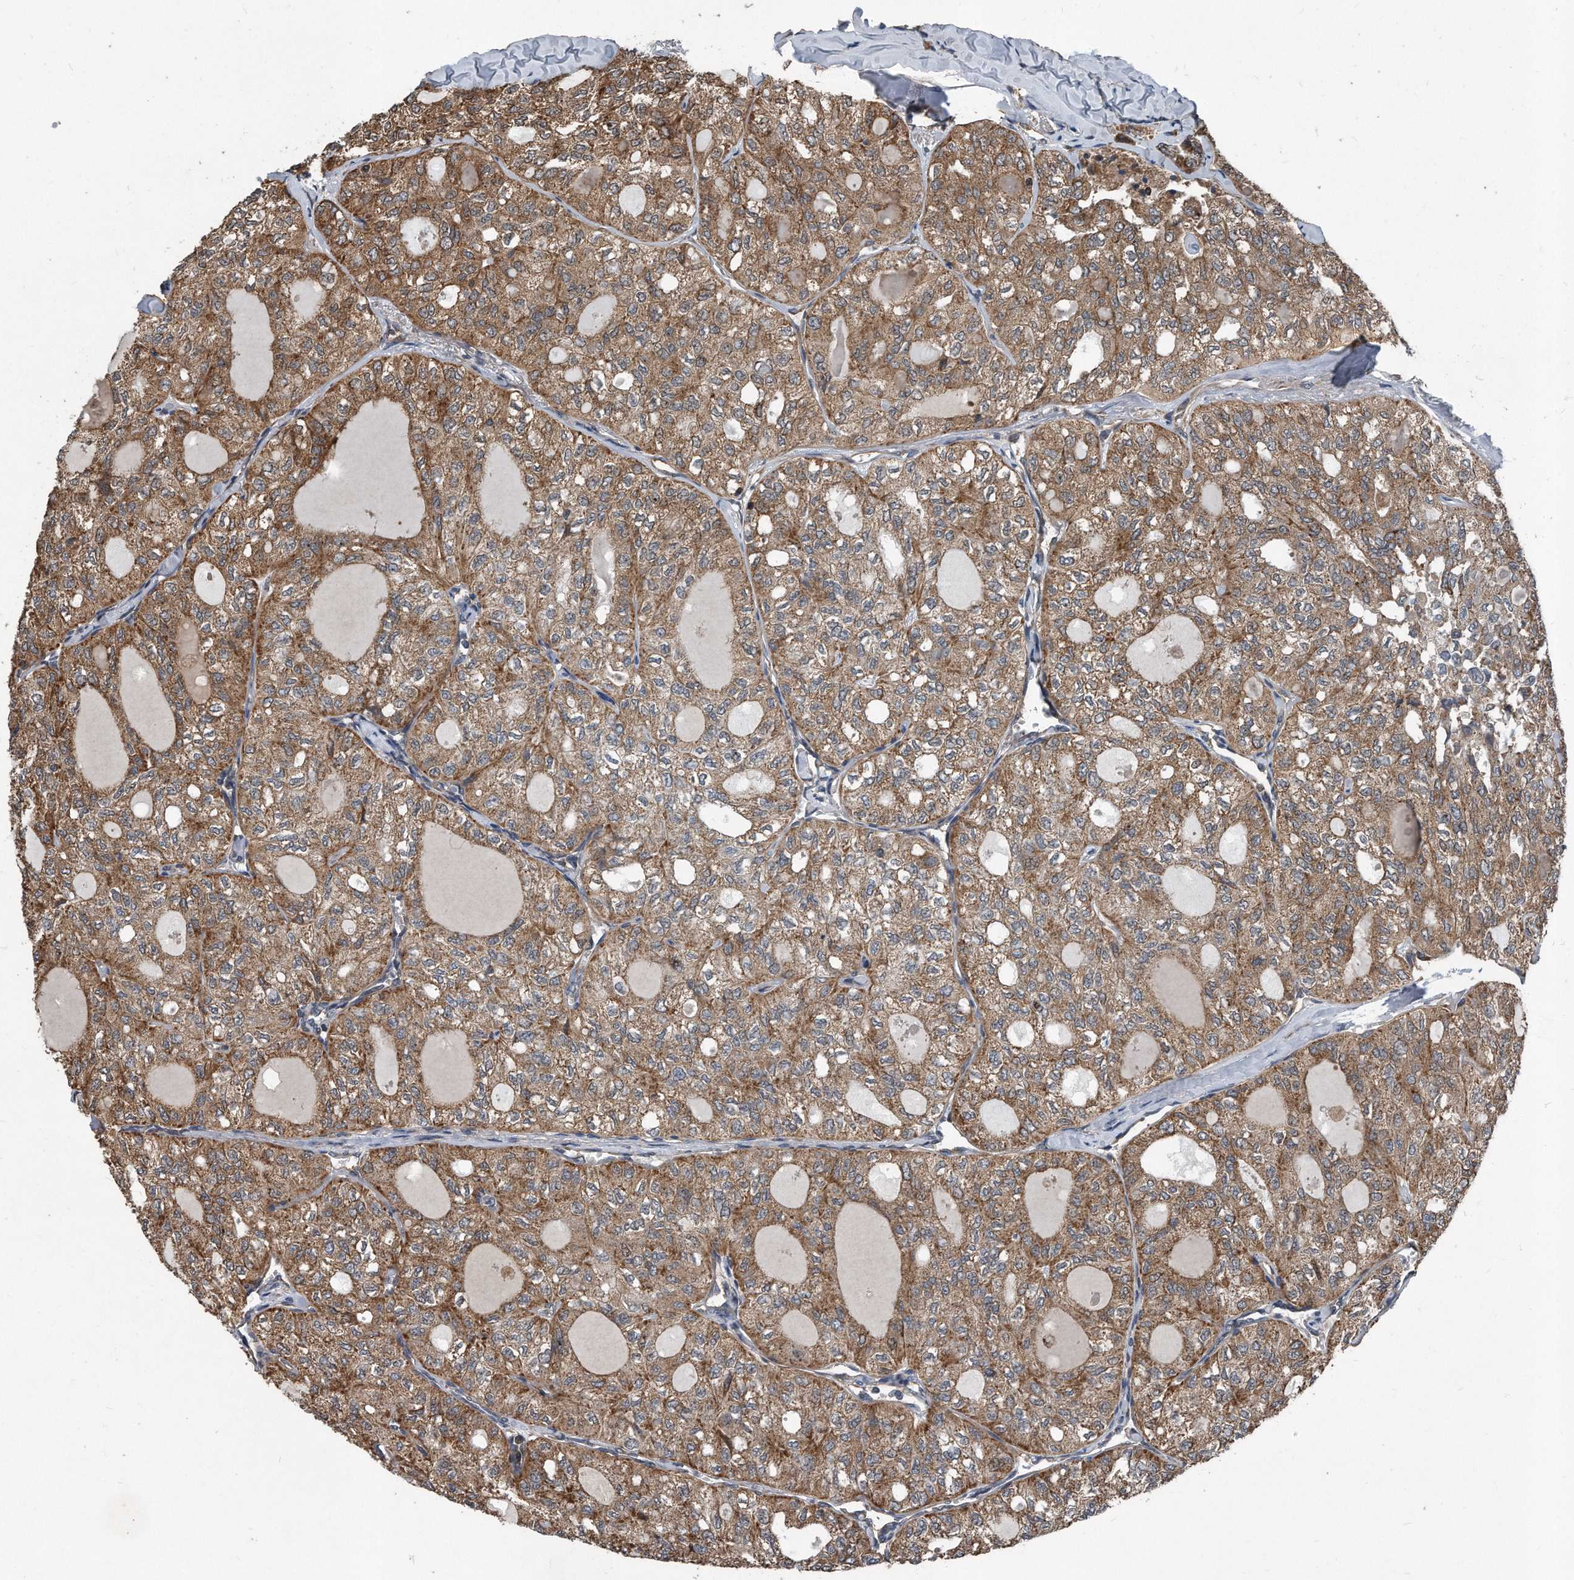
{"staining": {"intensity": "moderate", "quantity": ">75%", "location": "cytoplasmic/membranous"}, "tissue": "thyroid cancer", "cell_type": "Tumor cells", "image_type": "cancer", "snomed": [{"axis": "morphology", "description": "Follicular adenoma carcinoma, NOS"}, {"axis": "topography", "description": "Thyroid gland"}], "caption": "Immunohistochemistry (IHC) image of neoplastic tissue: human thyroid cancer stained using immunohistochemistry demonstrates medium levels of moderate protein expression localized specifically in the cytoplasmic/membranous of tumor cells, appearing as a cytoplasmic/membranous brown color.", "gene": "FAM136A", "patient": {"sex": "male", "age": 75}}